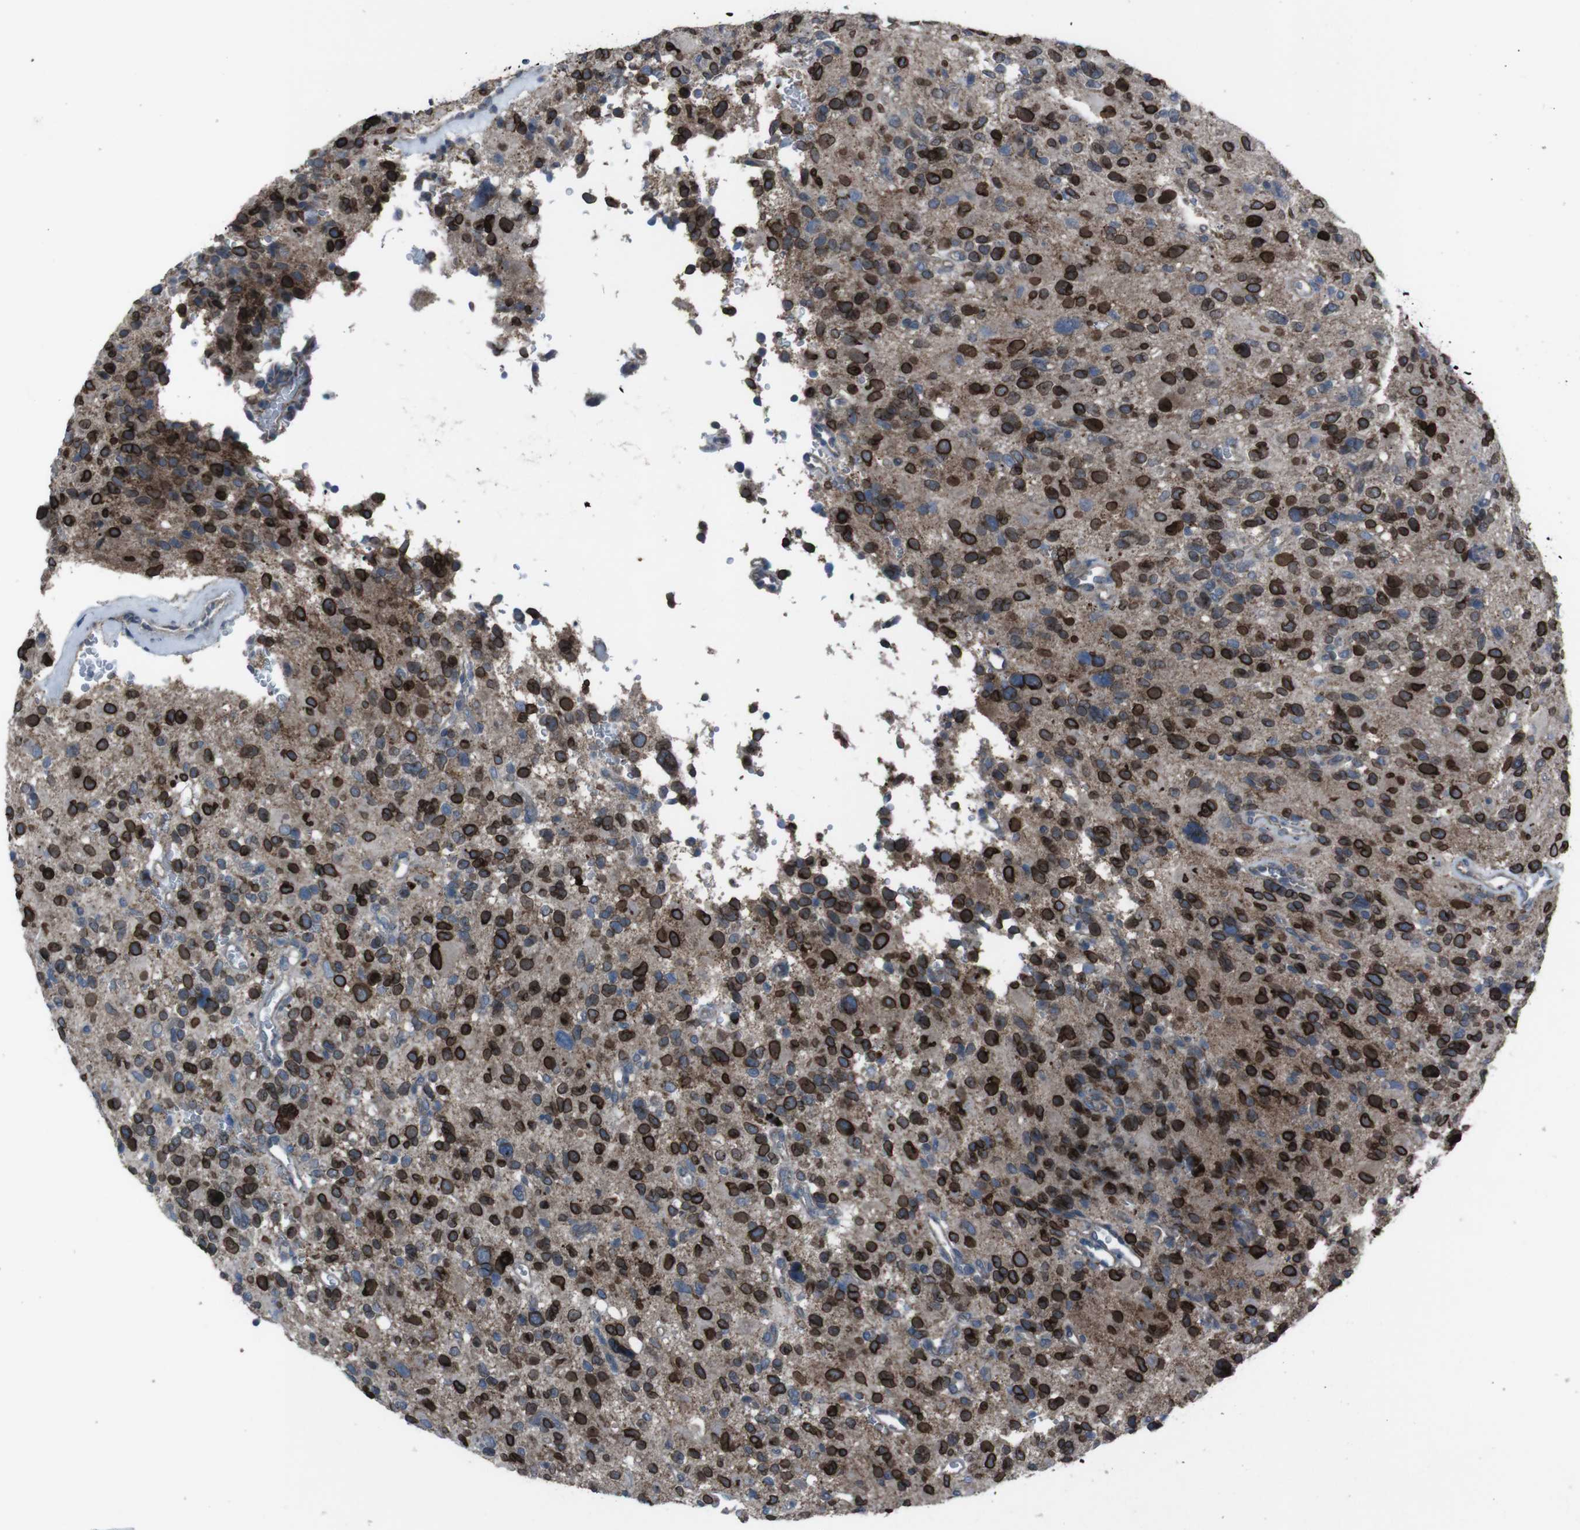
{"staining": {"intensity": "strong", "quantity": ">75%", "location": "cytoplasmic/membranous,nuclear"}, "tissue": "glioma", "cell_type": "Tumor cells", "image_type": "cancer", "snomed": [{"axis": "morphology", "description": "Glioma, malignant, High grade"}, {"axis": "topography", "description": "Brain"}], "caption": "Immunohistochemical staining of glioma demonstrates high levels of strong cytoplasmic/membranous and nuclear protein expression in approximately >75% of tumor cells.", "gene": "EFNA5", "patient": {"sex": "male", "age": 48}}